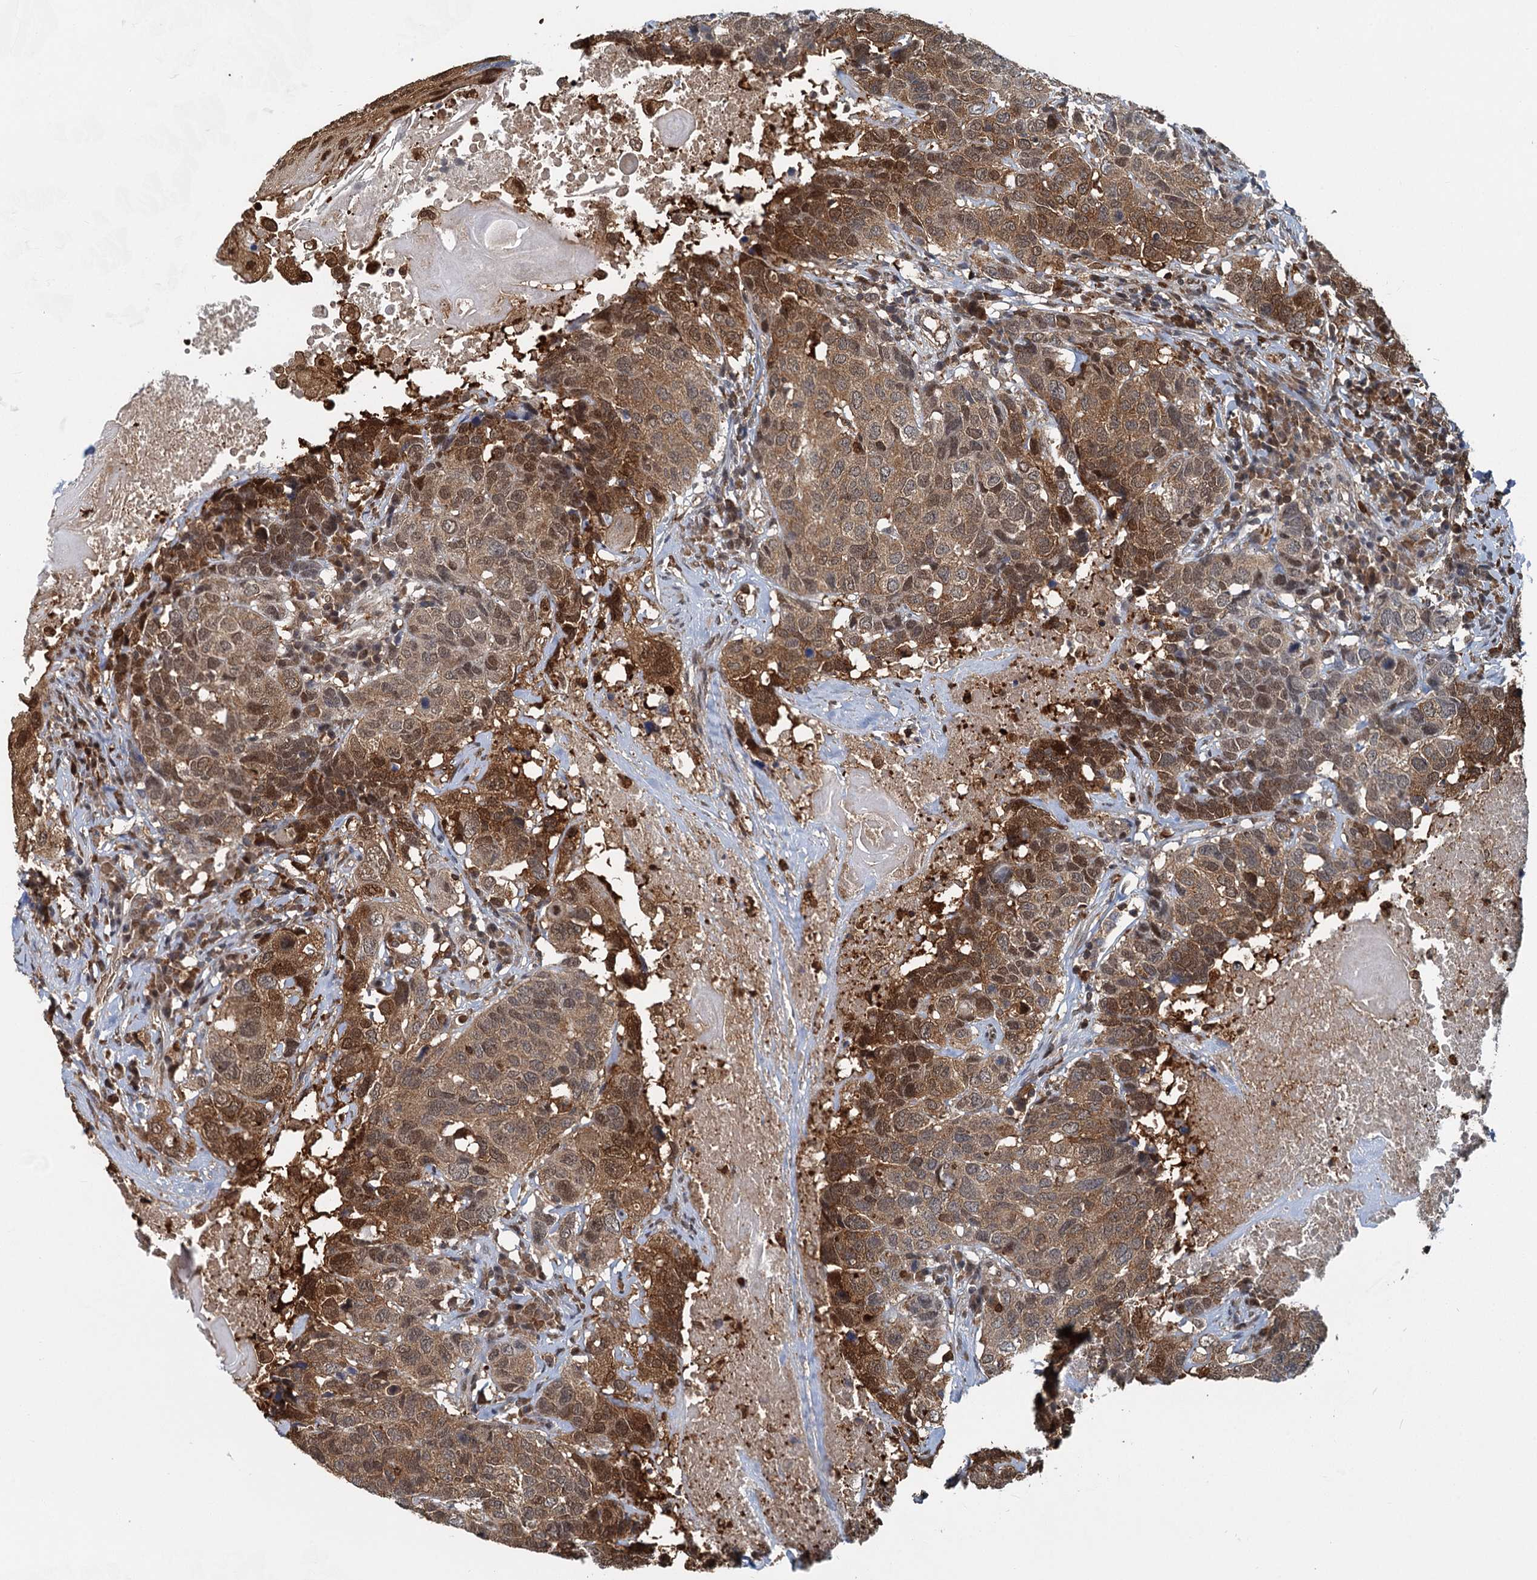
{"staining": {"intensity": "strong", "quantity": ">75%", "location": "cytoplasmic/membranous,nuclear"}, "tissue": "head and neck cancer", "cell_type": "Tumor cells", "image_type": "cancer", "snomed": [{"axis": "morphology", "description": "Squamous cell carcinoma, NOS"}, {"axis": "topography", "description": "Head-Neck"}], "caption": "Human head and neck cancer stained for a protein (brown) reveals strong cytoplasmic/membranous and nuclear positive expression in about >75% of tumor cells.", "gene": "GPI", "patient": {"sex": "male", "age": 66}}